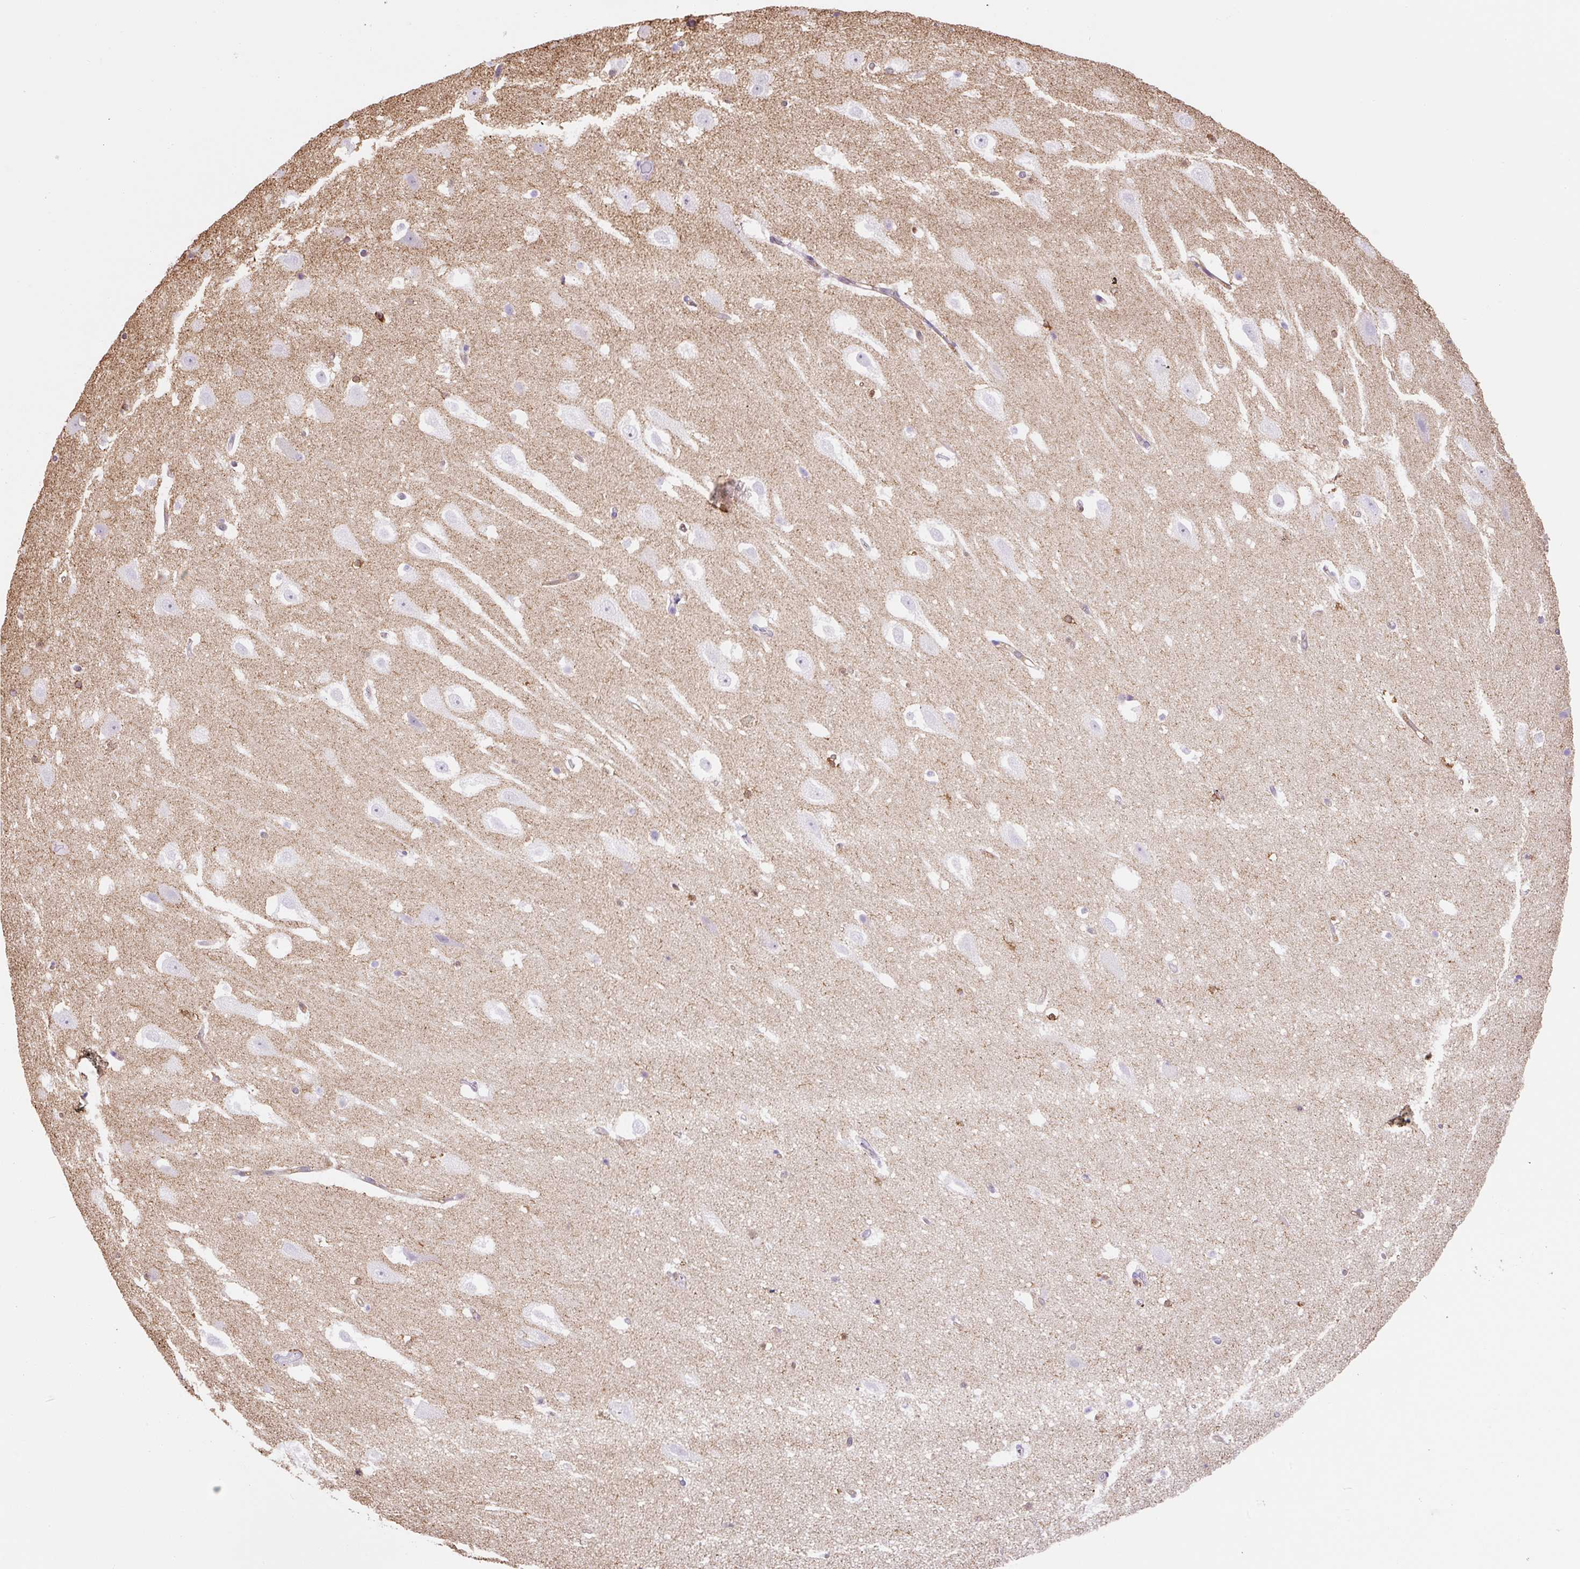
{"staining": {"intensity": "negative", "quantity": "none", "location": "none"}, "tissue": "hippocampus", "cell_type": "Glial cells", "image_type": "normal", "snomed": [{"axis": "morphology", "description": "Normal tissue, NOS"}, {"axis": "topography", "description": "Hippocampus"}], "caption": "DAB (3,3'-diaminobenzidine) immunohistochemical staining of benign human hippocampus shows no significant expression in glial cells.", "gene": "ASB4", "patient": {"sex": "male", "age": 37}}